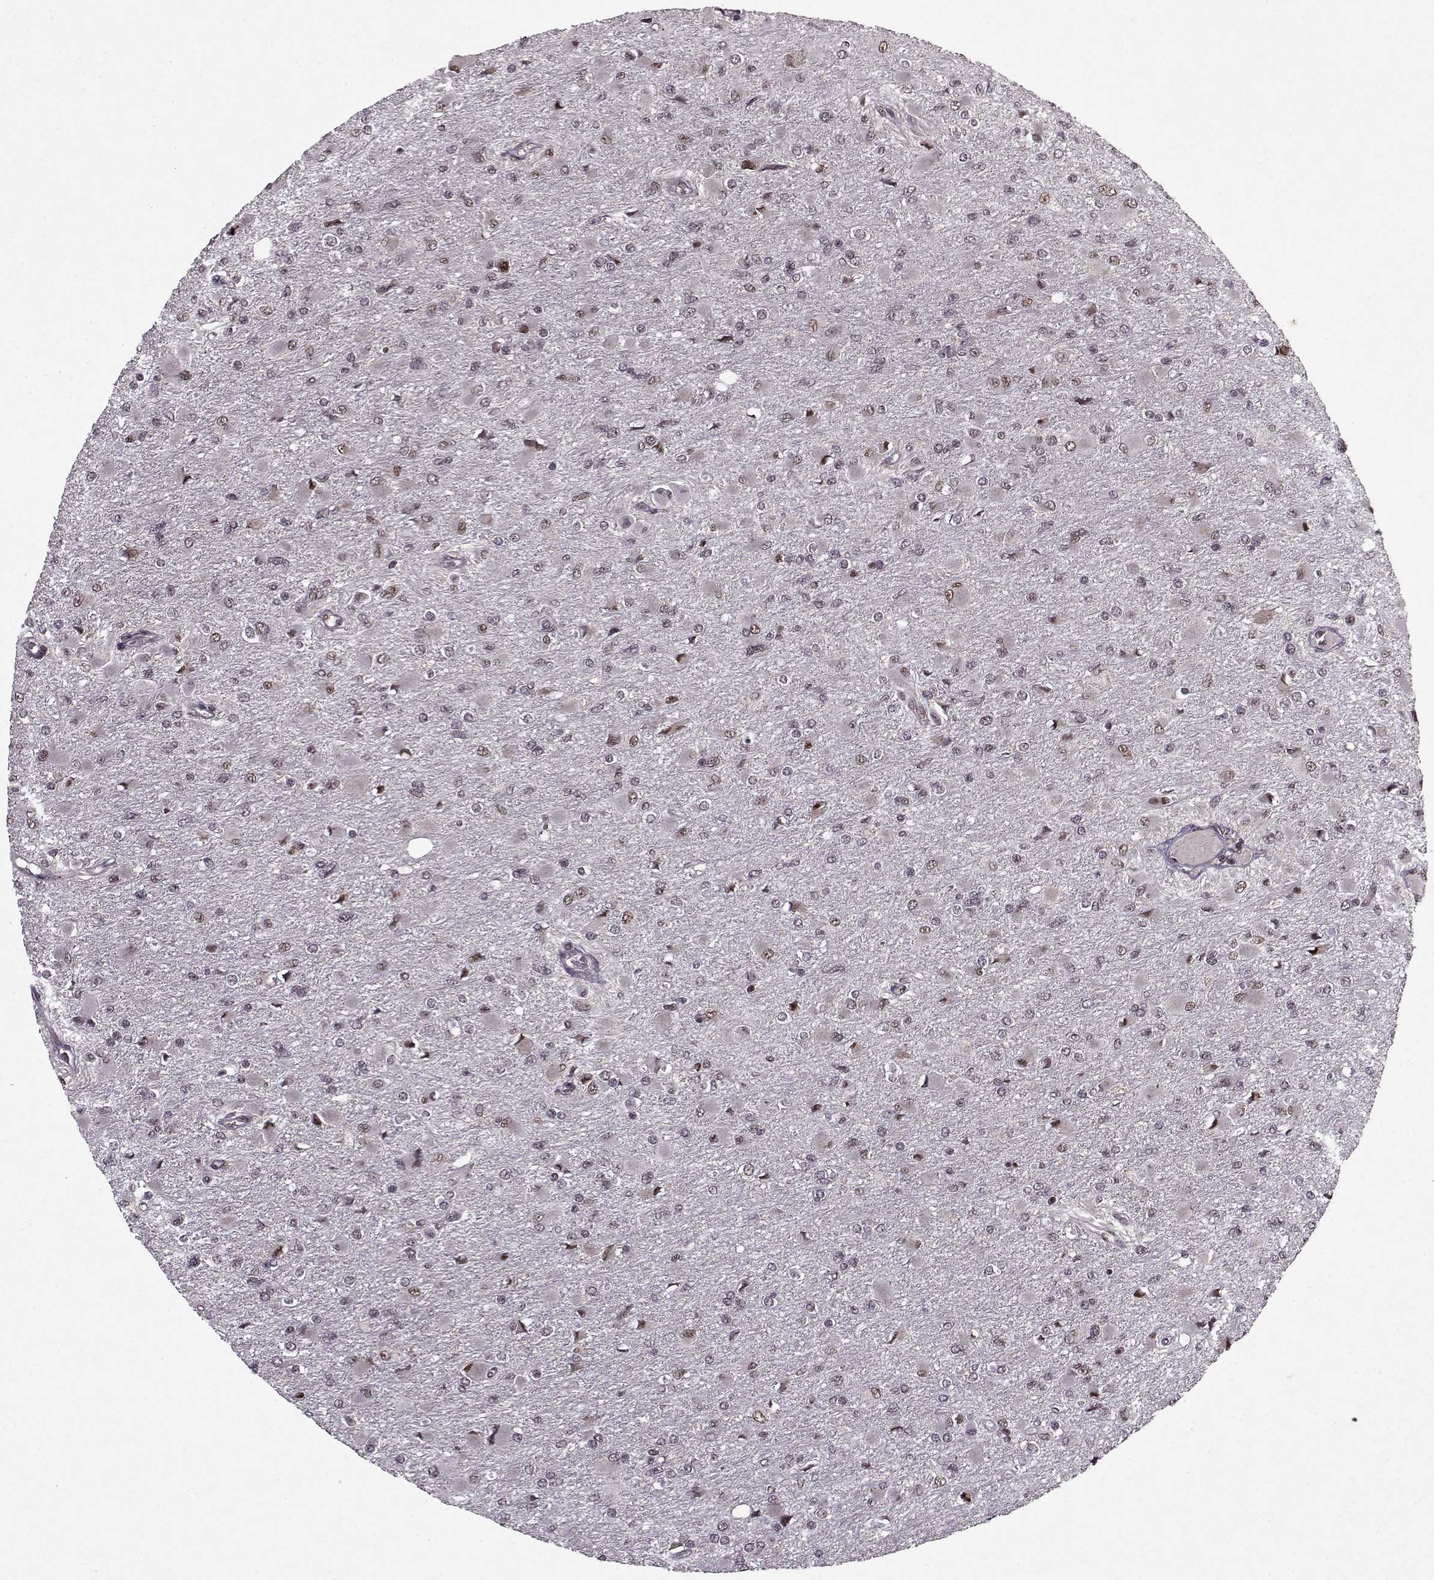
{"staining": {"intensity": "weak", "quantity": "<25%", "location": "nuclear"}, "tissue": "glioma", "cell_type": "Tumor cells", "image_type": "cancer", "snomed": [{"axis": "morphology", "description": "Glioma, malignant, High grade"}, {"axis": "topography", "description": "Cerebral cortex"}], "caption": "Immunohistochemistry (IHC) image of malignant glioma (high-grade) stained for a protein (brown), which reveals no positivity in tumor cells.", "gene": "PSMA7", "patient": {"sex": "female", "age": 36}}